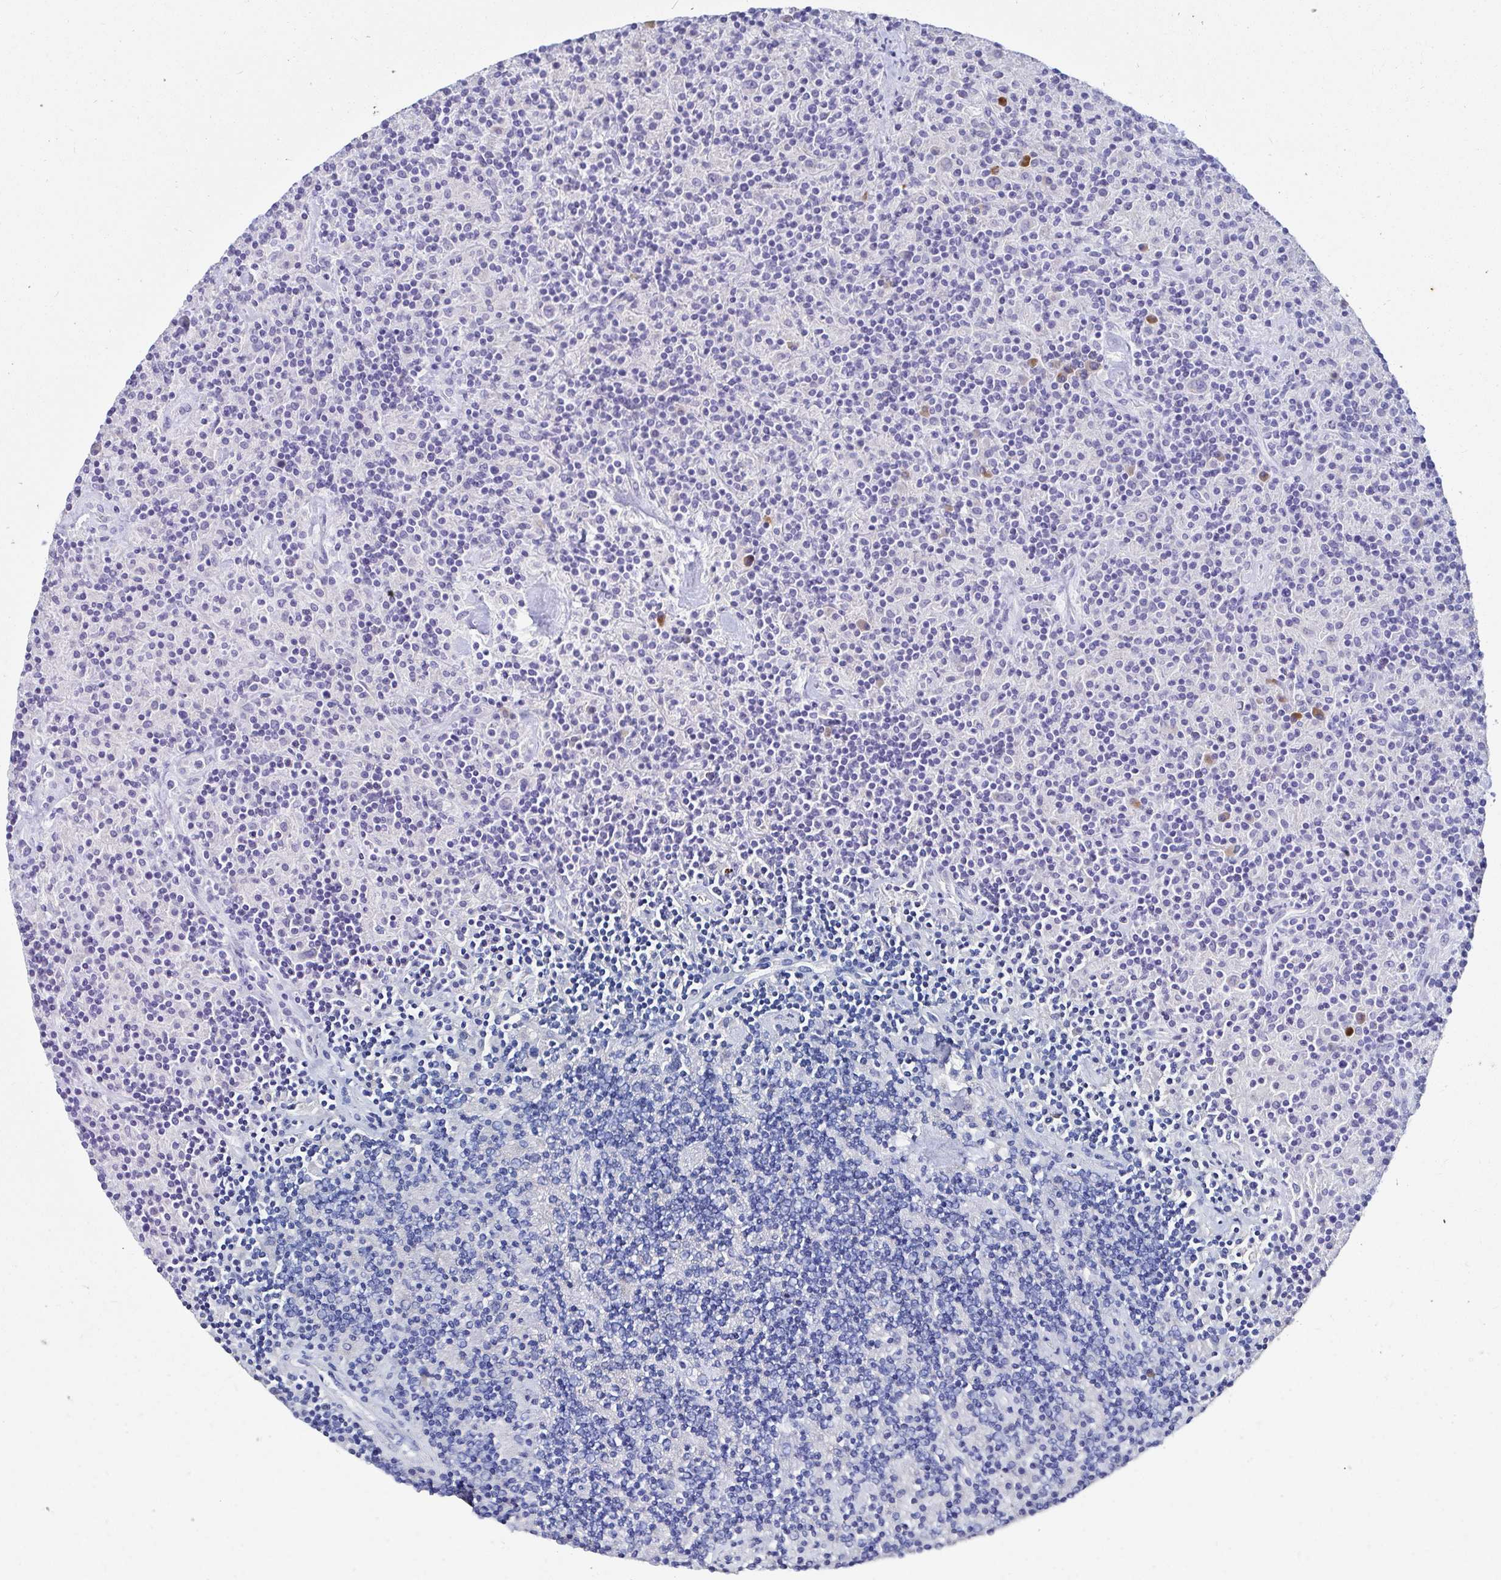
{"staining": {"intensity": "negative", "quantity": "none", "location": "none"}, "tissue": "lymphoma", "cell_type": "Tumor cells", "image_type": "cancer", "snomed": [{"axis": "morphology", "description": "Hodgkin's disease, NOS"}, {"axis": "topography", "description": "Lymph node"}], "caption": "High power microscopy photomicrograph of an IHC image of lymphoma, revealing no significant positivity in tumor cells.", "gene": "C4orf17", "patient": {"sex": "male", "age": 70}}